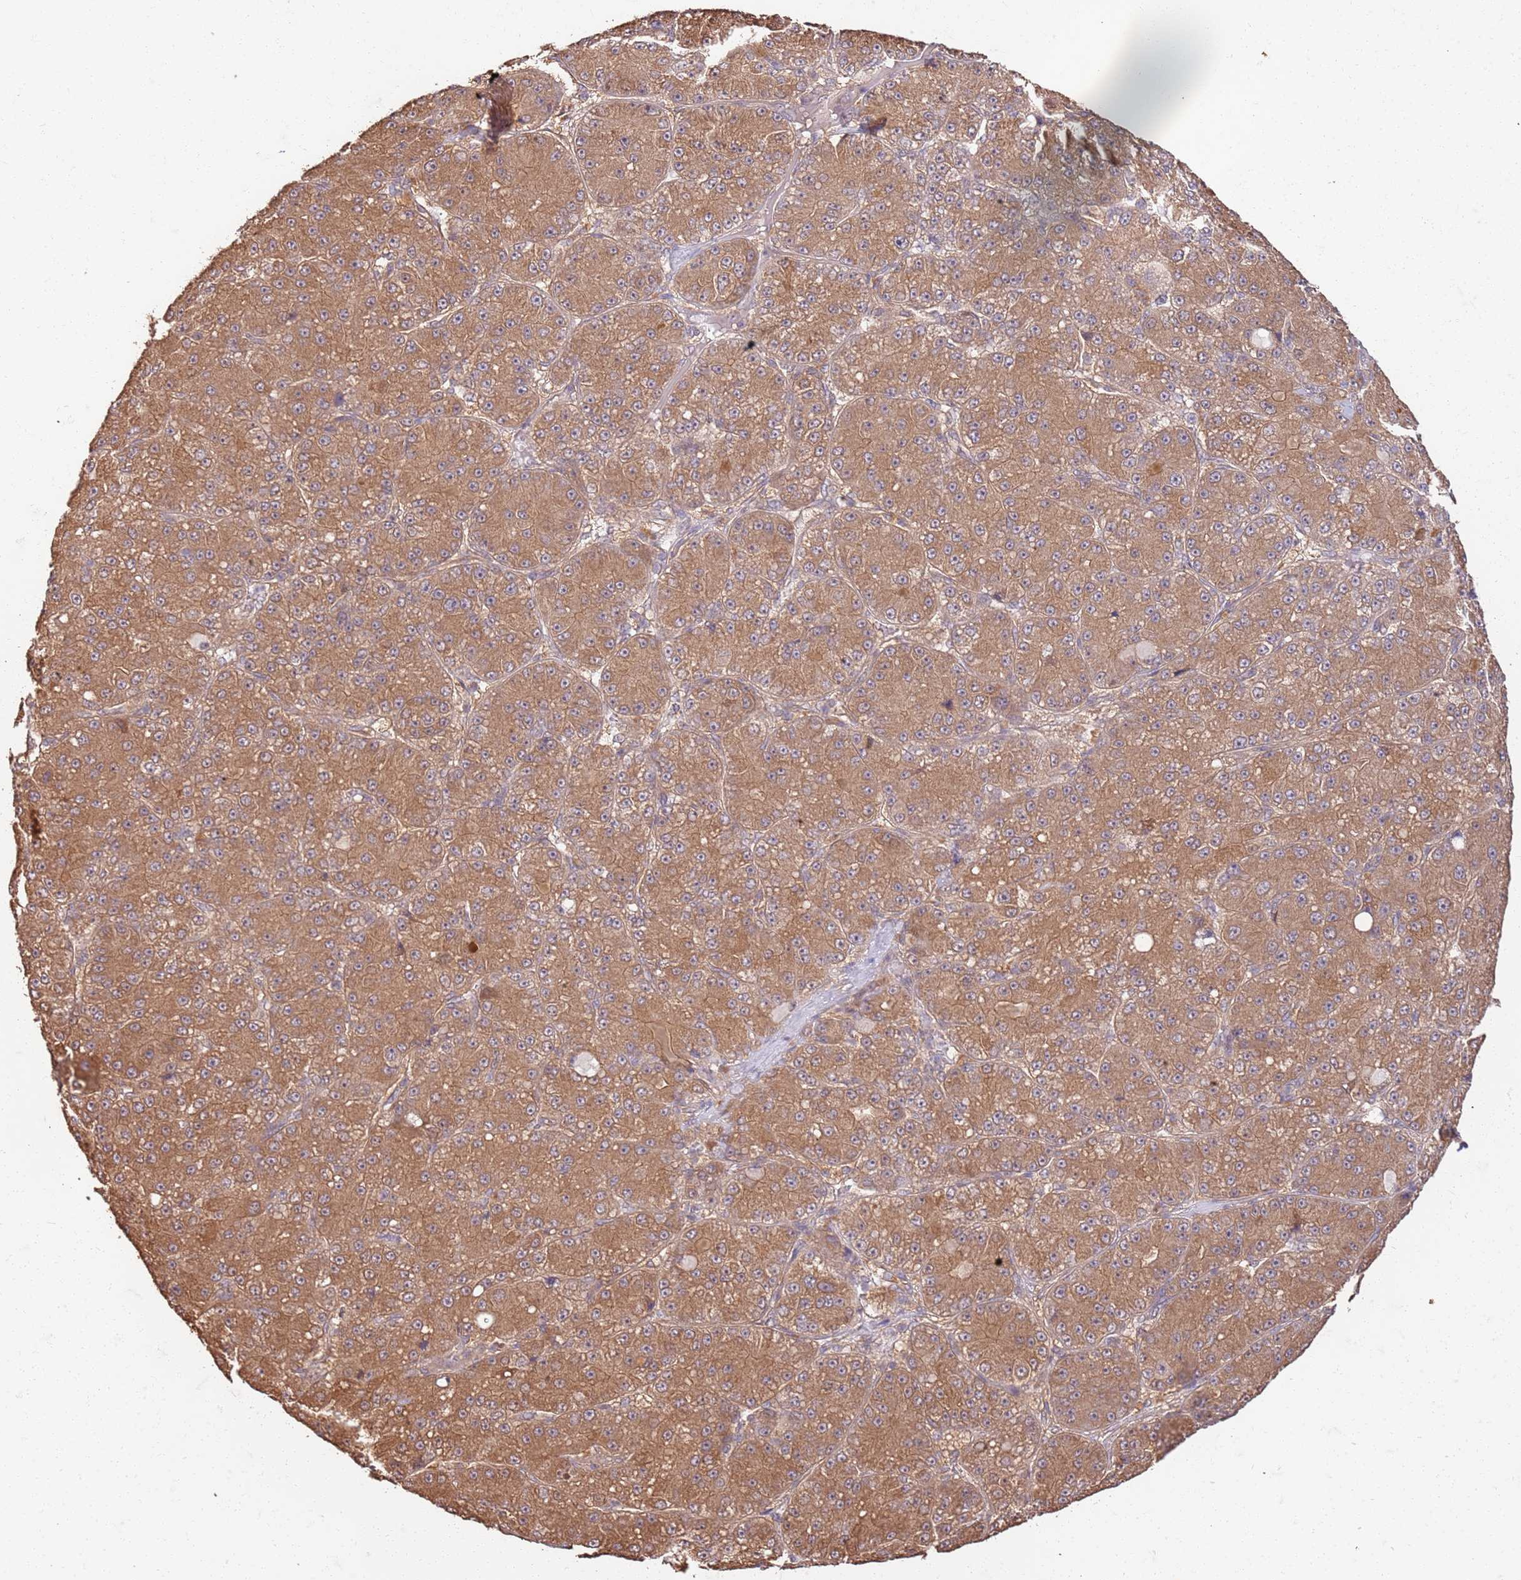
{"staining": {"intensity": "moderate", "quantity": ">75%", "location": "cytoplasmic/membranous"}, "tissue": "liver cancer", "cell_type": "Tumor cells", "image_type": "cancer", "snomed": [{"axis": "morphology", "description": "Carcinoma, Hepatocellular, NOS"}, {"axis": "topography", "description": "Liver"}], "caption": "A brown stain highlights moderate cytoplasmic/membranous expression of a protein in liver cancer (hepatocellular carcinoma) tumor cells. Using DAB (brown) and hematoxylin (blue) stains, captured at high magnification using brightfield microscopy.", "gene": "UBE3A", "patient": {"sex": "male", "age": 67}}